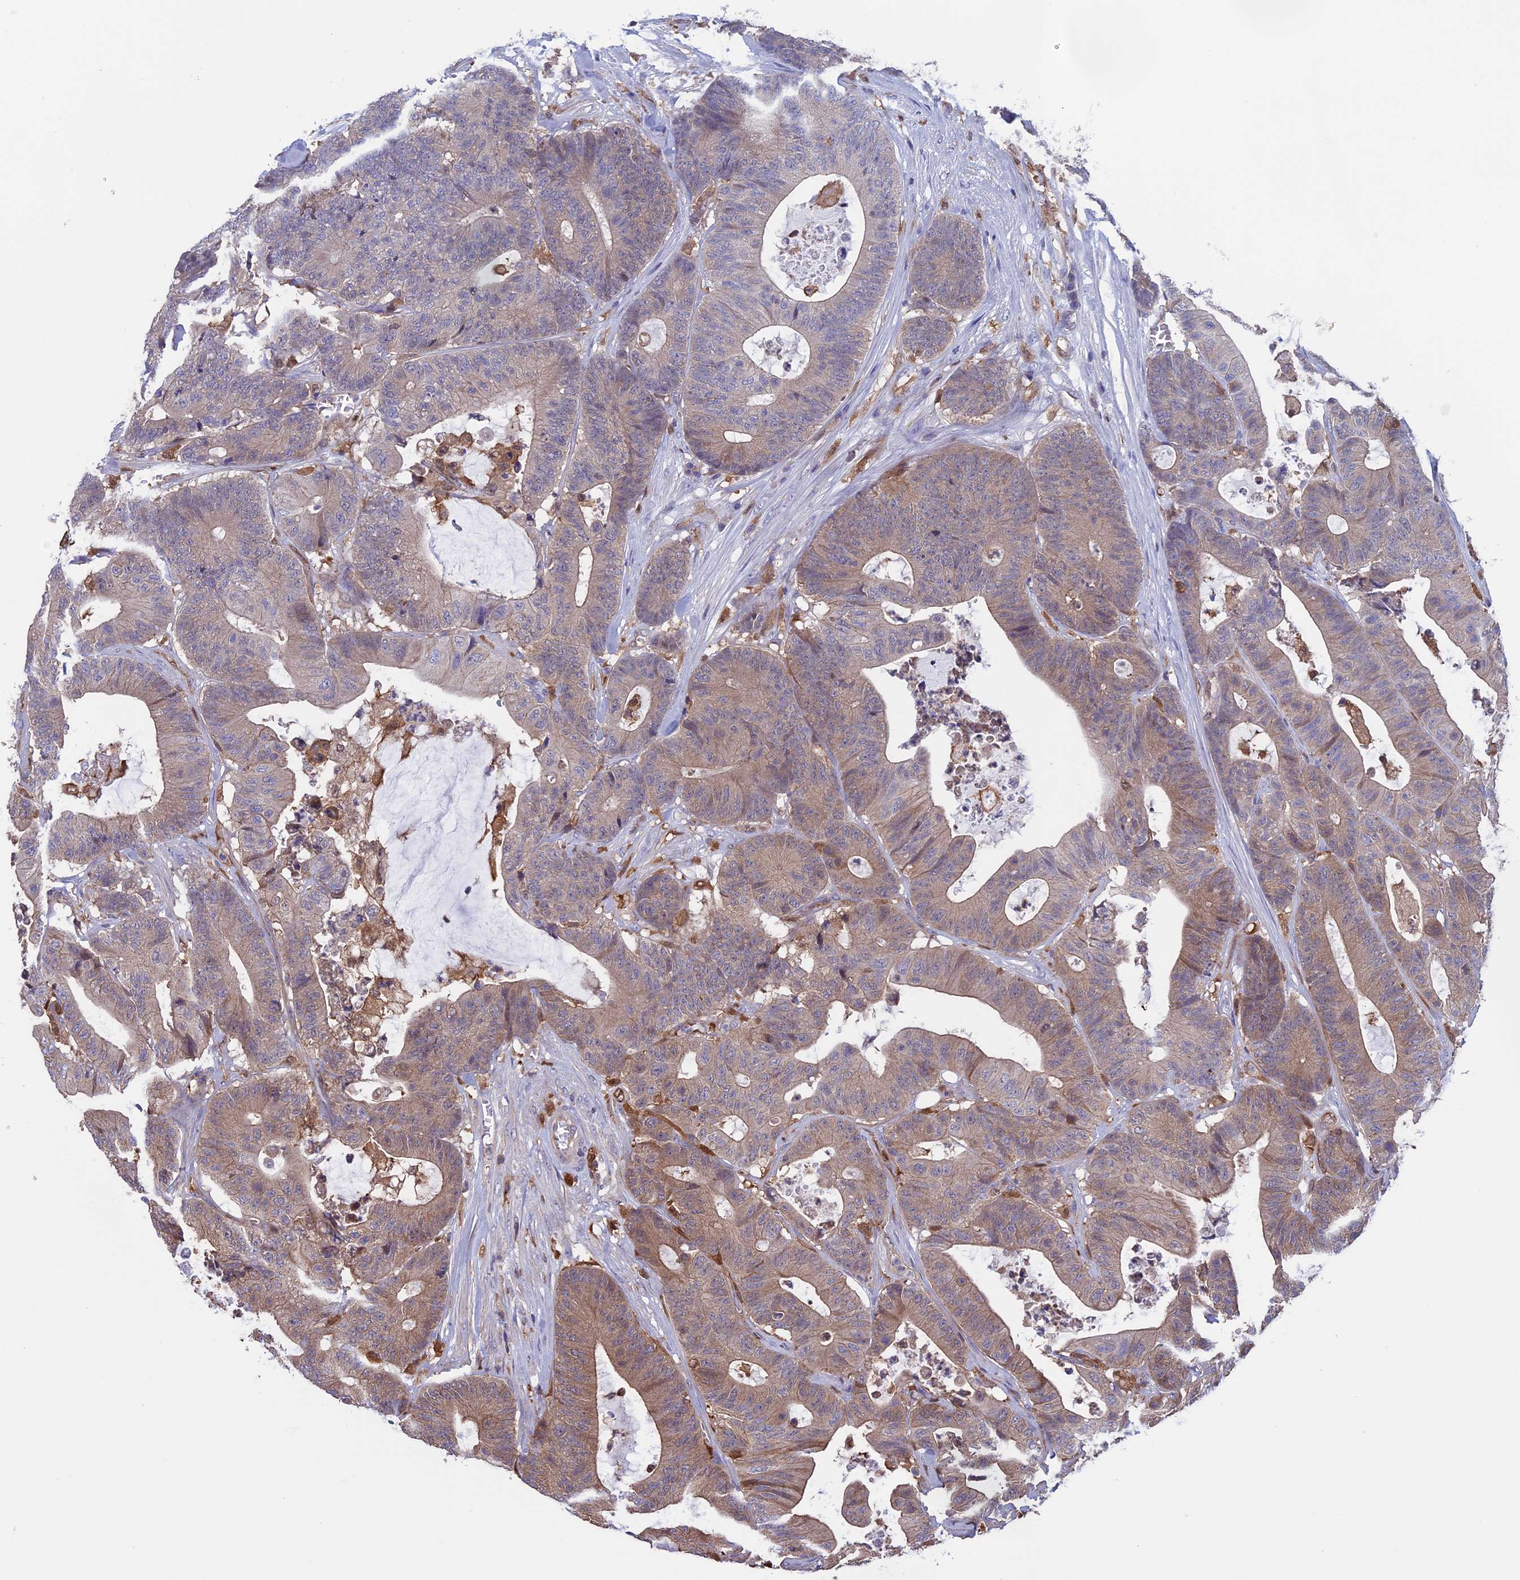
{"staining": {"intensity": "weak", "quantity": "25%-75%", "location": "cytoplasmic/membranous"}, "tissue": "colorectal cancer", "cell_type": "Tumor cells", "image_type": "cancer", "snomed": [{"axis": "morphology", "description": "Adenocarcinoma, NOS"}, {"axis": "topography", "description": "Colon"}], "caption": "A high-resolution photomicrograph shows immunohistochemistry staining of colorectal cancer (adenocarcinoma), which exhibits weak cytoplasmic/membranous staining in about 25%-75% of tumor cells. Ihc stains the protein of interest in brown and the nuclei are stained blue.", "gene": "ARHGAP18", "patient": {"sex": "female", "age": 84}}